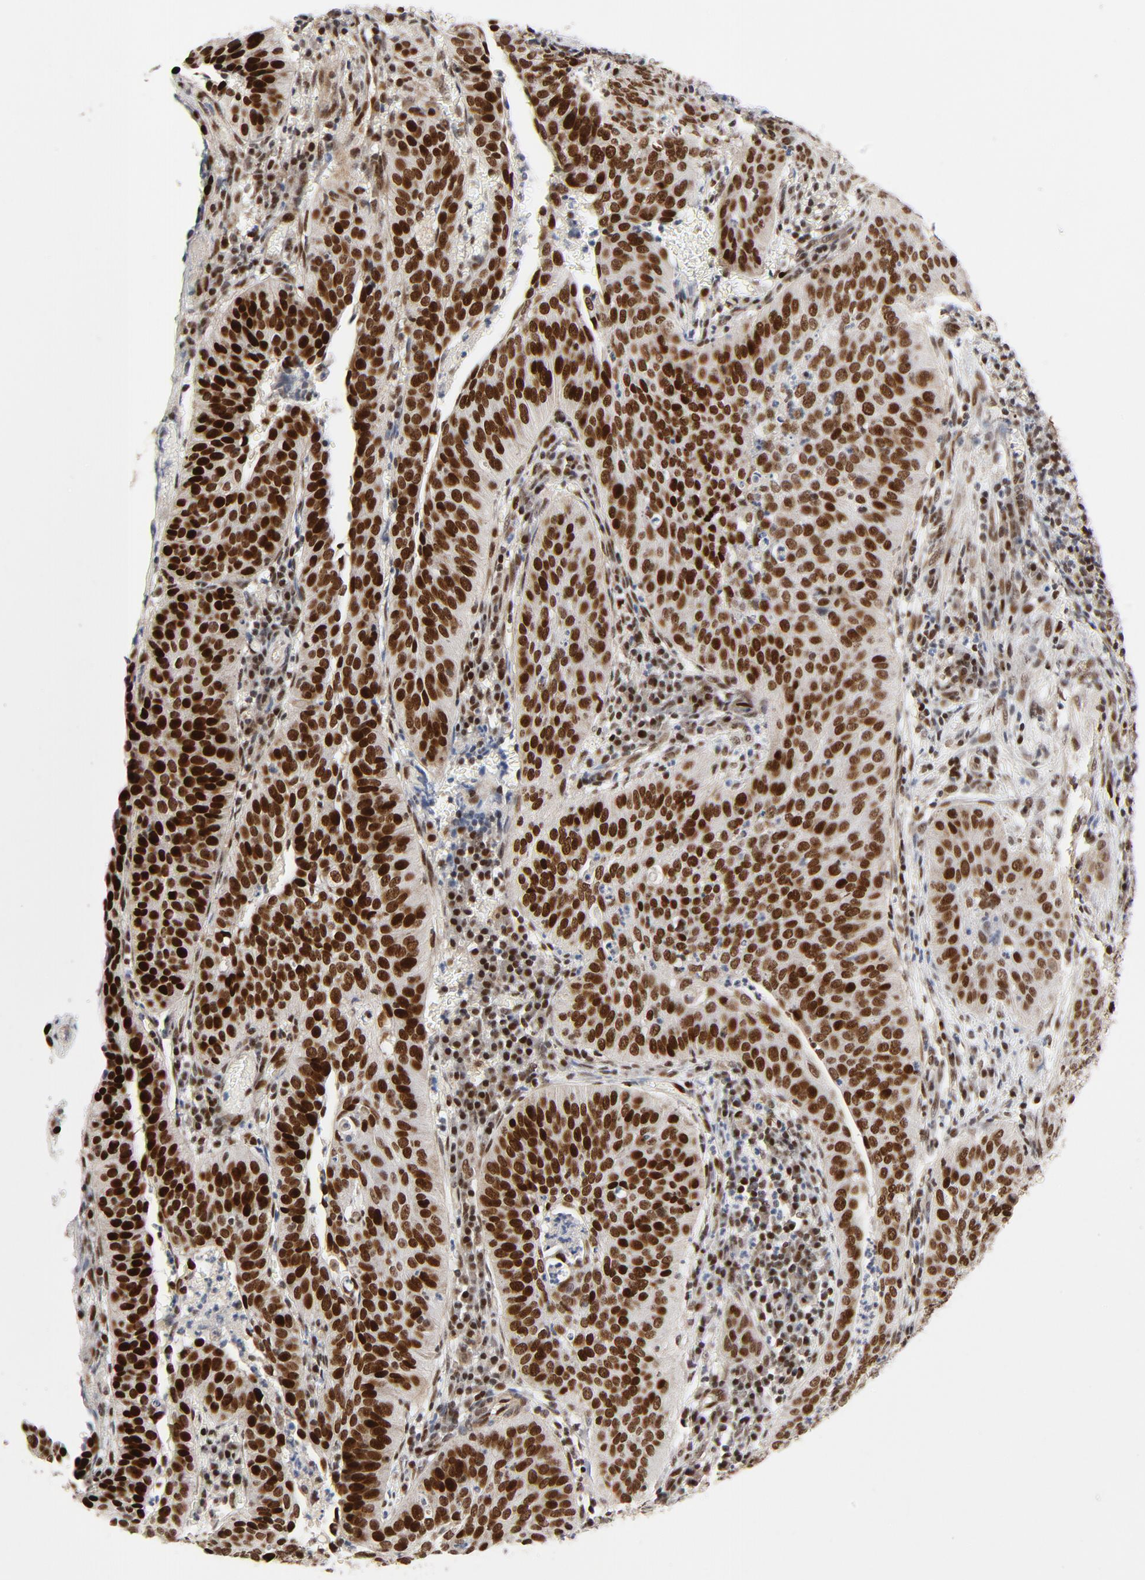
{"staining": {"intensity": "strong", "quantity": ">75%", "location": "nuclear"}, "tissue": "cervical cancer", "cell_type": "Tumor cells", "image_type": "cancer", "snomed": [{"axis": "morphology", "description": "Squamous cell carcinoma, NOS"}, {"axis": "topography", "description": "Cervix"}], "caption": "Tumor cells exhibit high levels of strong nuclear staining in about >75% of cells in squamous cell carcinoma (cervical).", "gene": "GTF2I", "patient": {"sex": "female", "age": 39}}